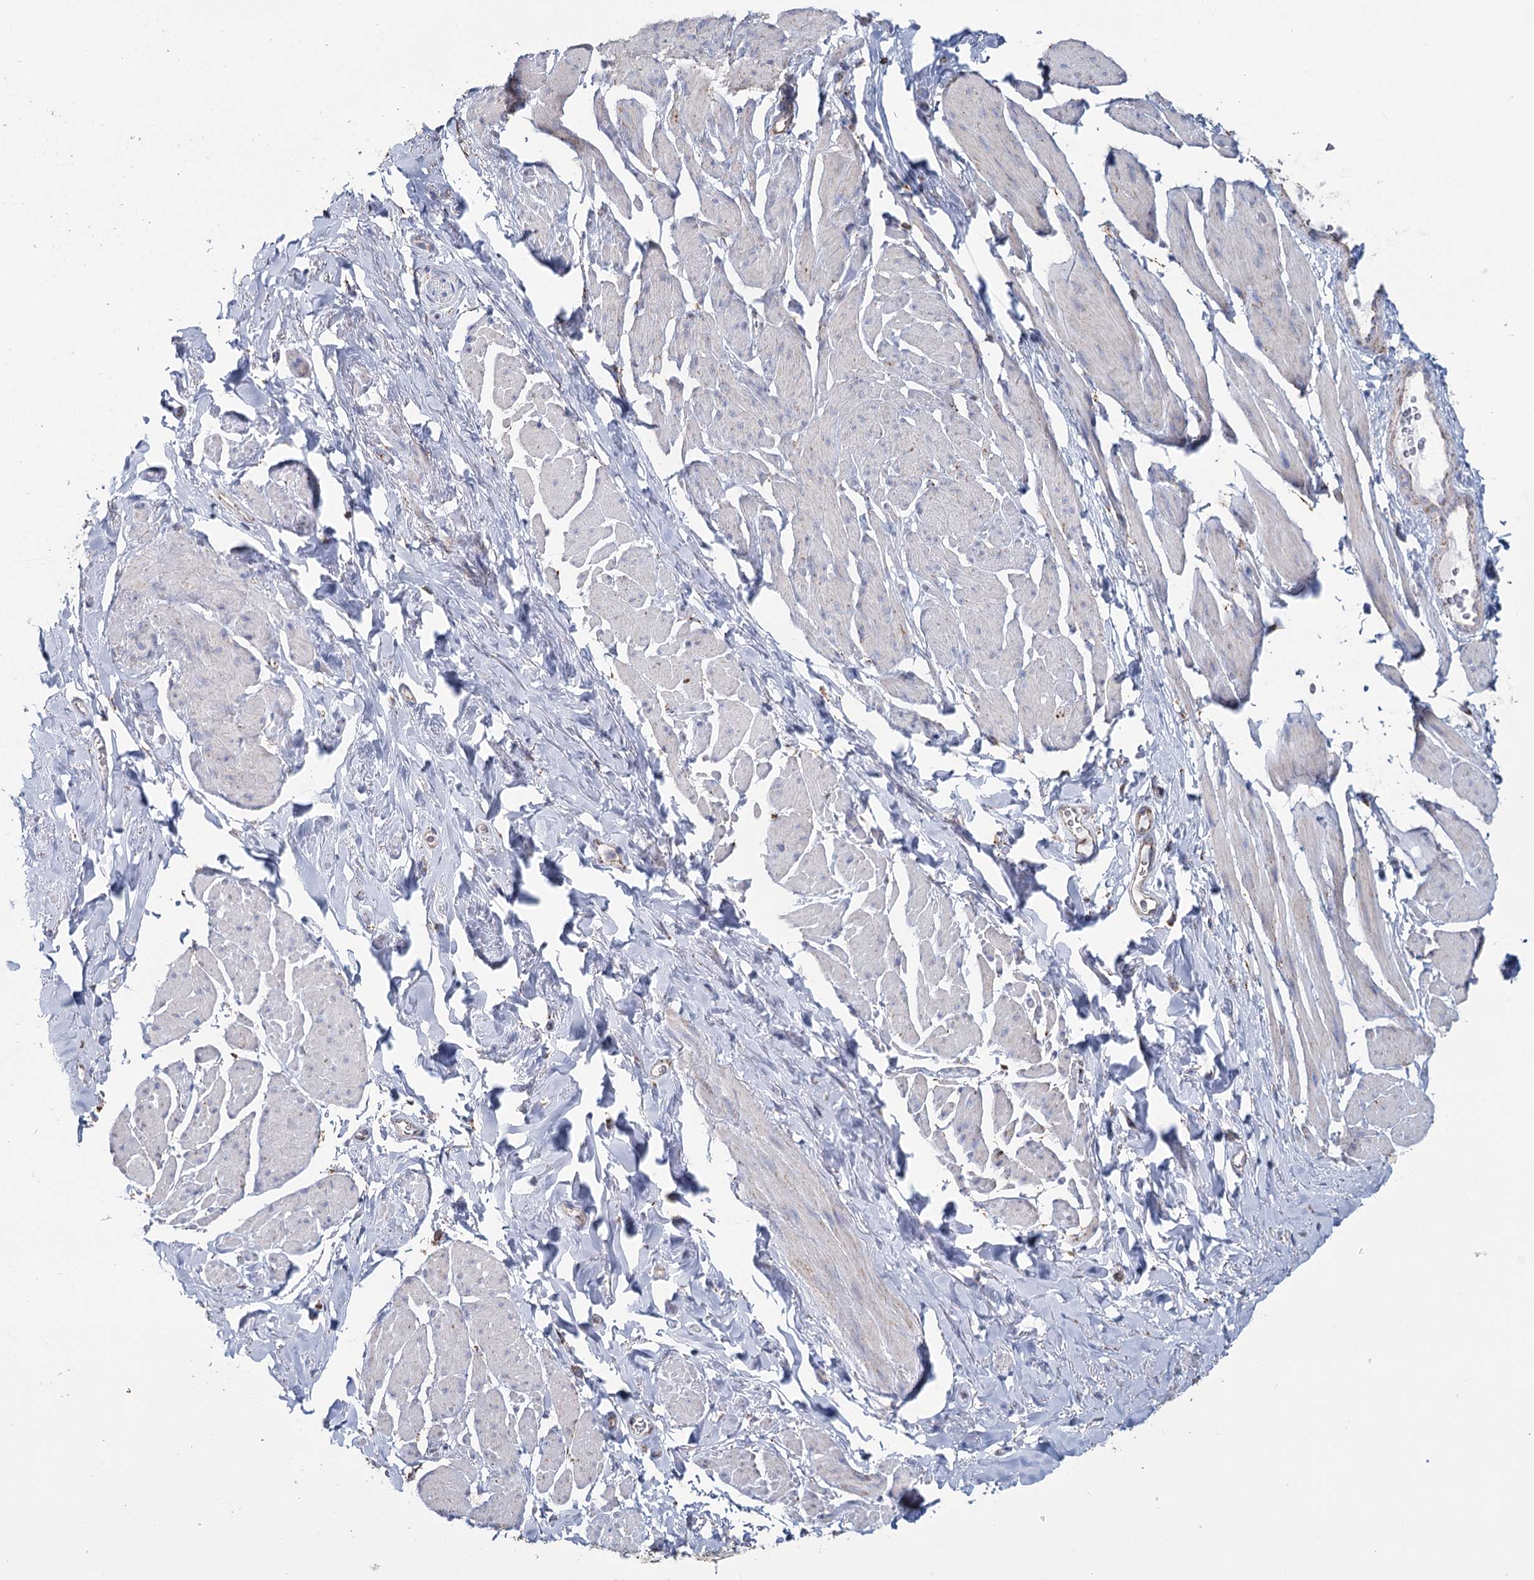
{"staining": {"intensity": "negative", "quantity": "none", "location": "none"}, "tissue": "smooth muscle", "cell_type": "Smooth muscle cells", "image_type": "normal", "snomed": [{"axis": "morphology", "description": "Normal tissue, NOS"}, {"axis": "topography", "description": "Smooth muscle"}, {"axis": "topography", "description": "Peripheral nerve tissue"}], "caption": "Immunohistochemistry (IHC) image of unremarkable smooth muscle: smooth muscle stained with DAB shows no significant protein expression in smooth muscle cells. The staining is performed using DAB (3,3'-diaminobenzidine) brown chromogen with nuclei counter-stained in using hematoxylin.", "gene": "MRPL44", "patient": {"sex": "male", "age": 69}}